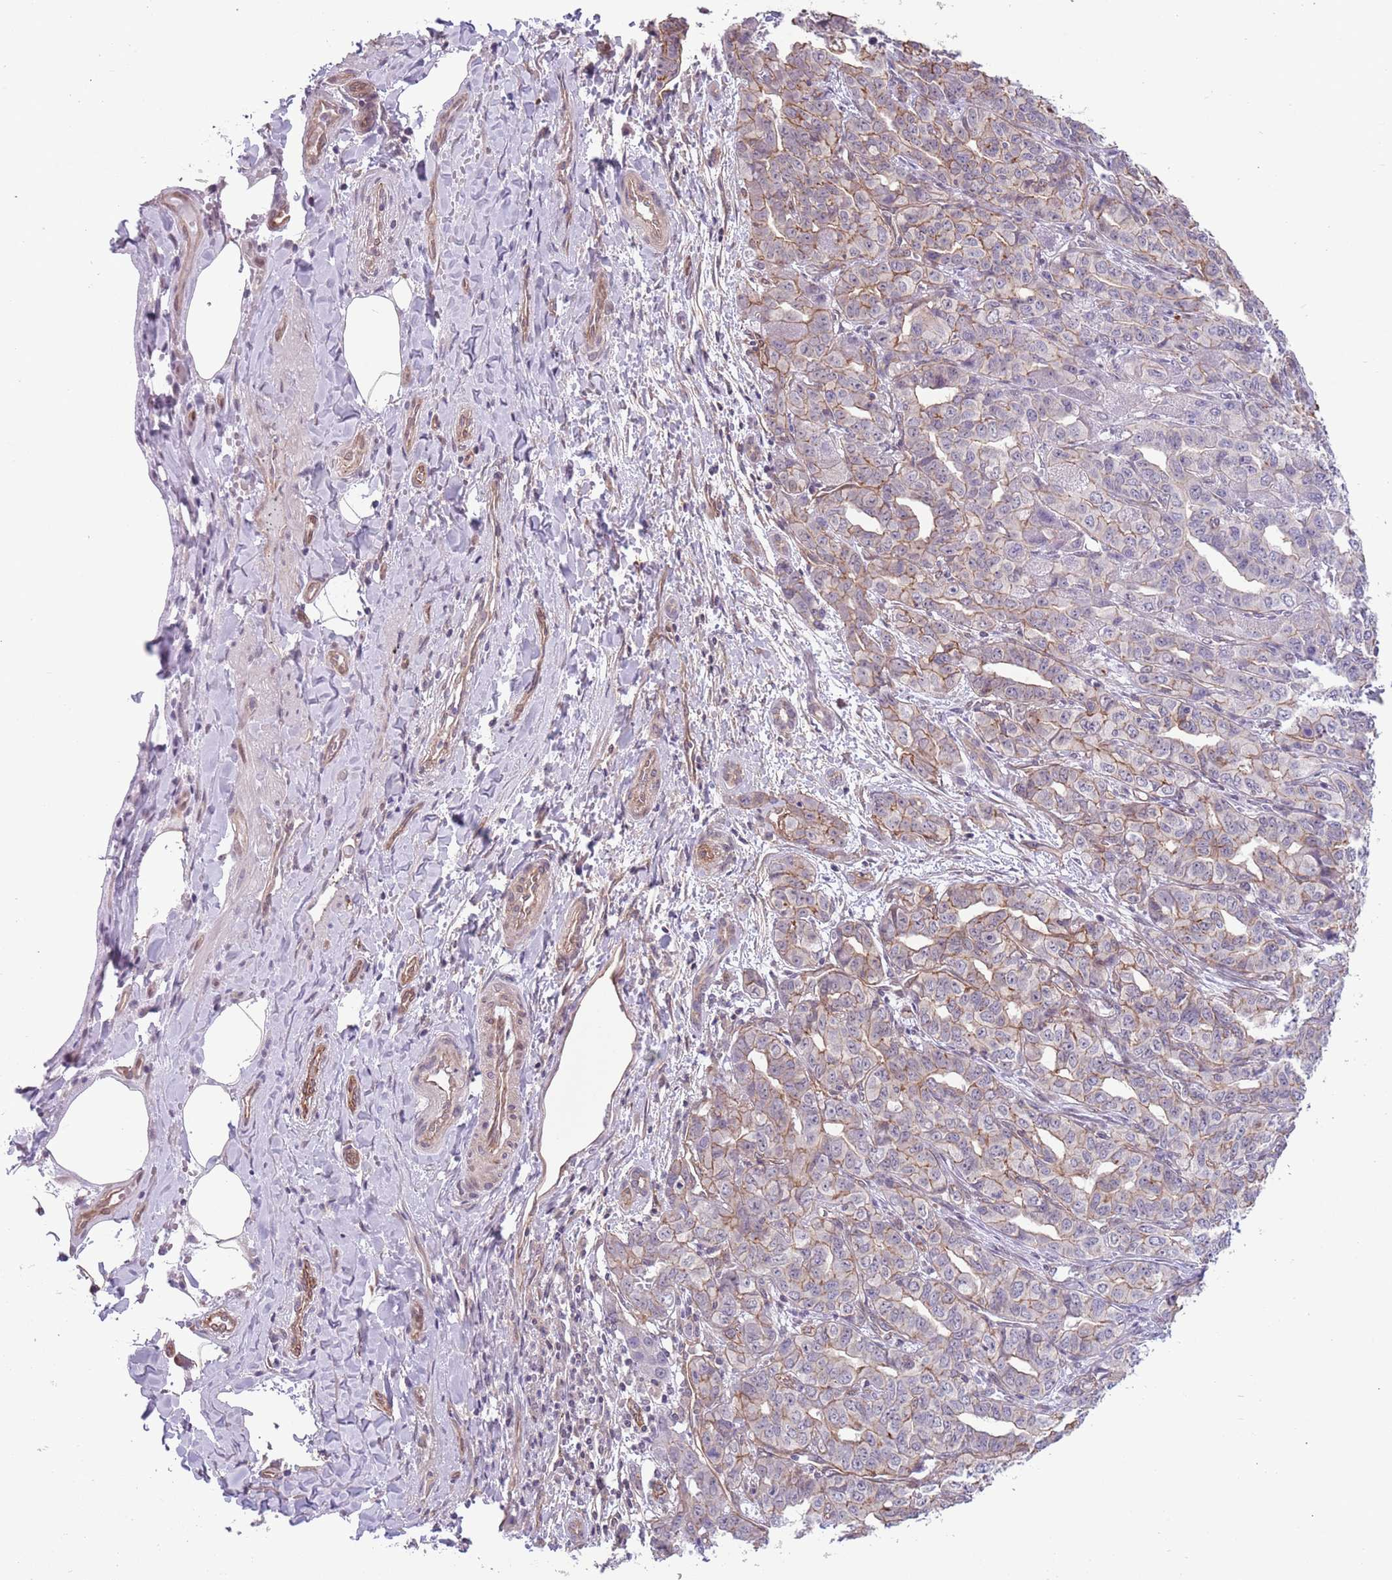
{"staining": {"intensity": "weak", "quantity": "25%-75%", "location": "cytoplasmic/membranous"}, "tissue": "liver cancer", "cell_type": "Tumor cells", "image_type": "cancer", "snomed": [{"axis": "morphology", "description": "Cholangiocarcinoma"}, {"axis": "topography", "description": "Liver"}], "caption": "Liver cancer (cholangiocarcinoma) stained for a protein (brown) exhibits weak cytoplasmic/membranous positive positivity in approximately 25%-75% of tumor cells.", "gene": "CREBZF", "patient": {"sex": "male", "age": 59}}